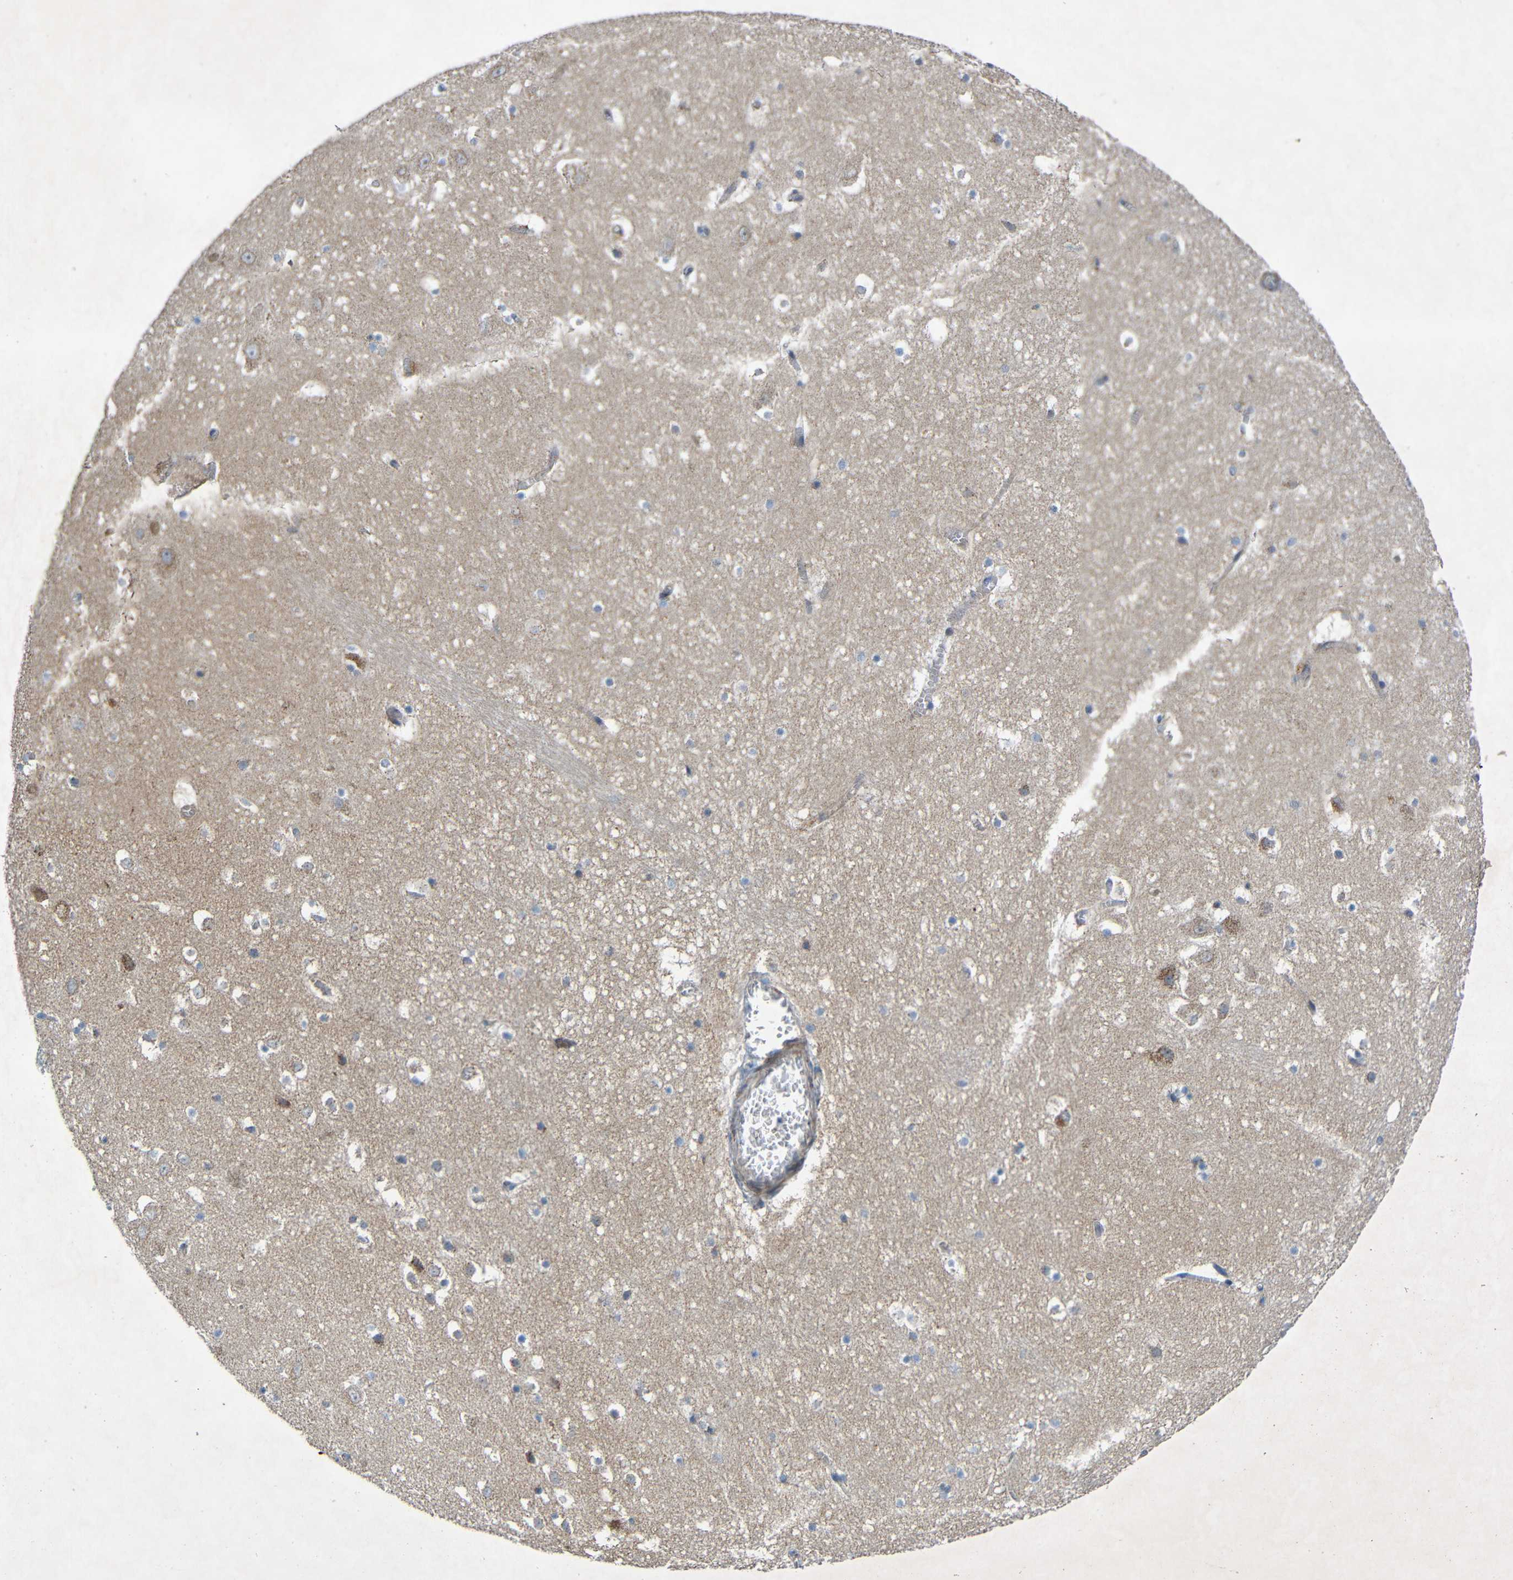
{"staining": {"intensity": "negative", "quantity": "none", "location": "none"}, "tissue": "hippocampus", "cell_type": "Glial cells", "image_type": "normal", "snomed": [{"axis": "morphology", "description": "Normal tissue, NOS"}, {"axis": "topography", "description": "Hippocampus"}], "caption": "A high-resolution photomicrograph shows immunohistochemistry staining of benign hippocampus, which shows no significant staining in glial cells.", "gene": "TMEM25", "patient": {"sex": "male", "age": 45}}